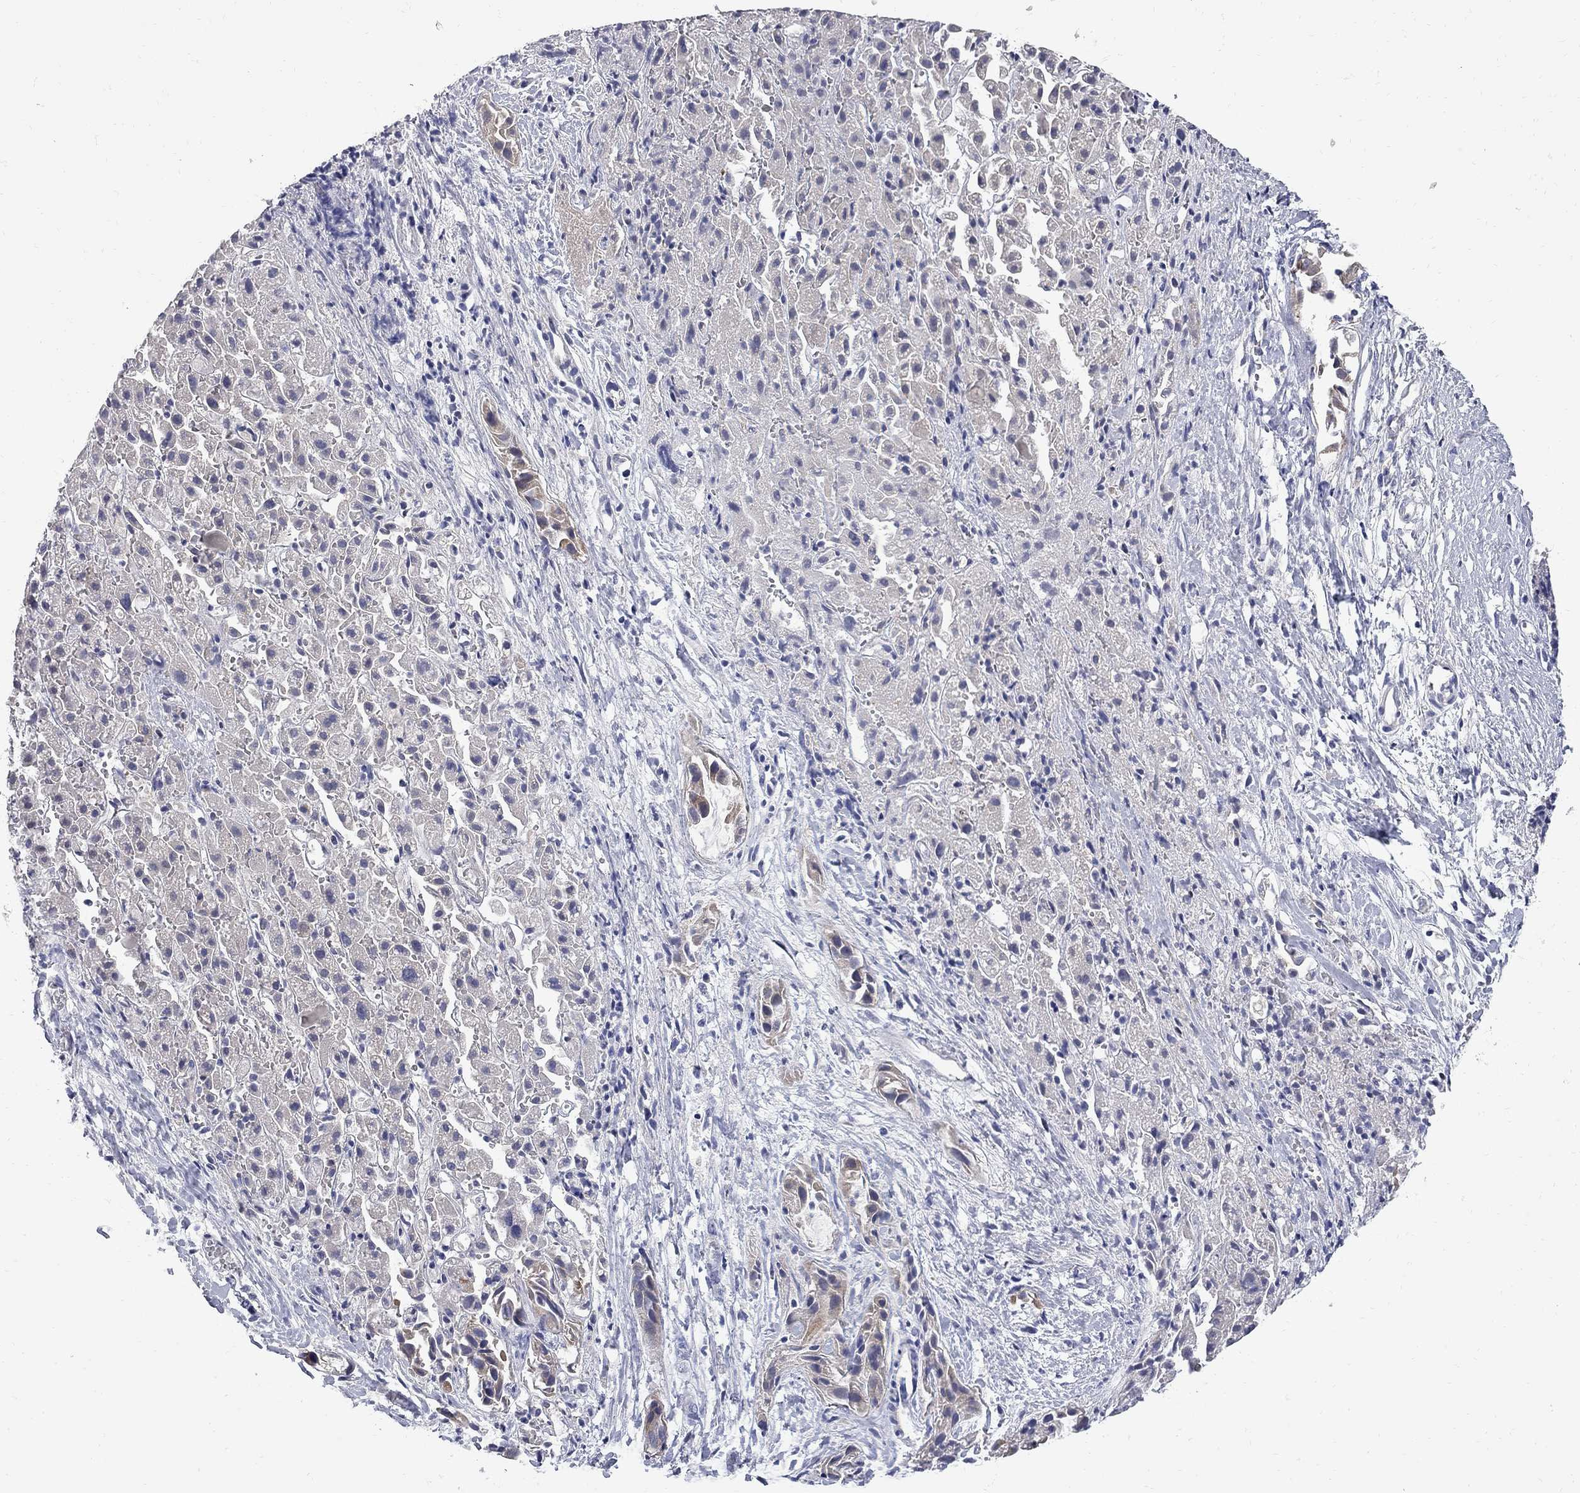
{"staining": {"intensity": "negative", "quantity": "none", "location": "none"}, "tissue": "liver cancer", "cell_type": "Tumor cells", "image_type": "cancer", "snomed": [{"axis": "morphology", "description": "Cholangiocarcinoma"}, {"axis": "topography", "description": "Liver"}], "caption": "High power microscopy micrograph of an IHC photomicrograph of liver cancer, revealing no significant positivity in tumor cells.", "gene": "GALNT8", "patient": {"sex": "female", "age": 52}}